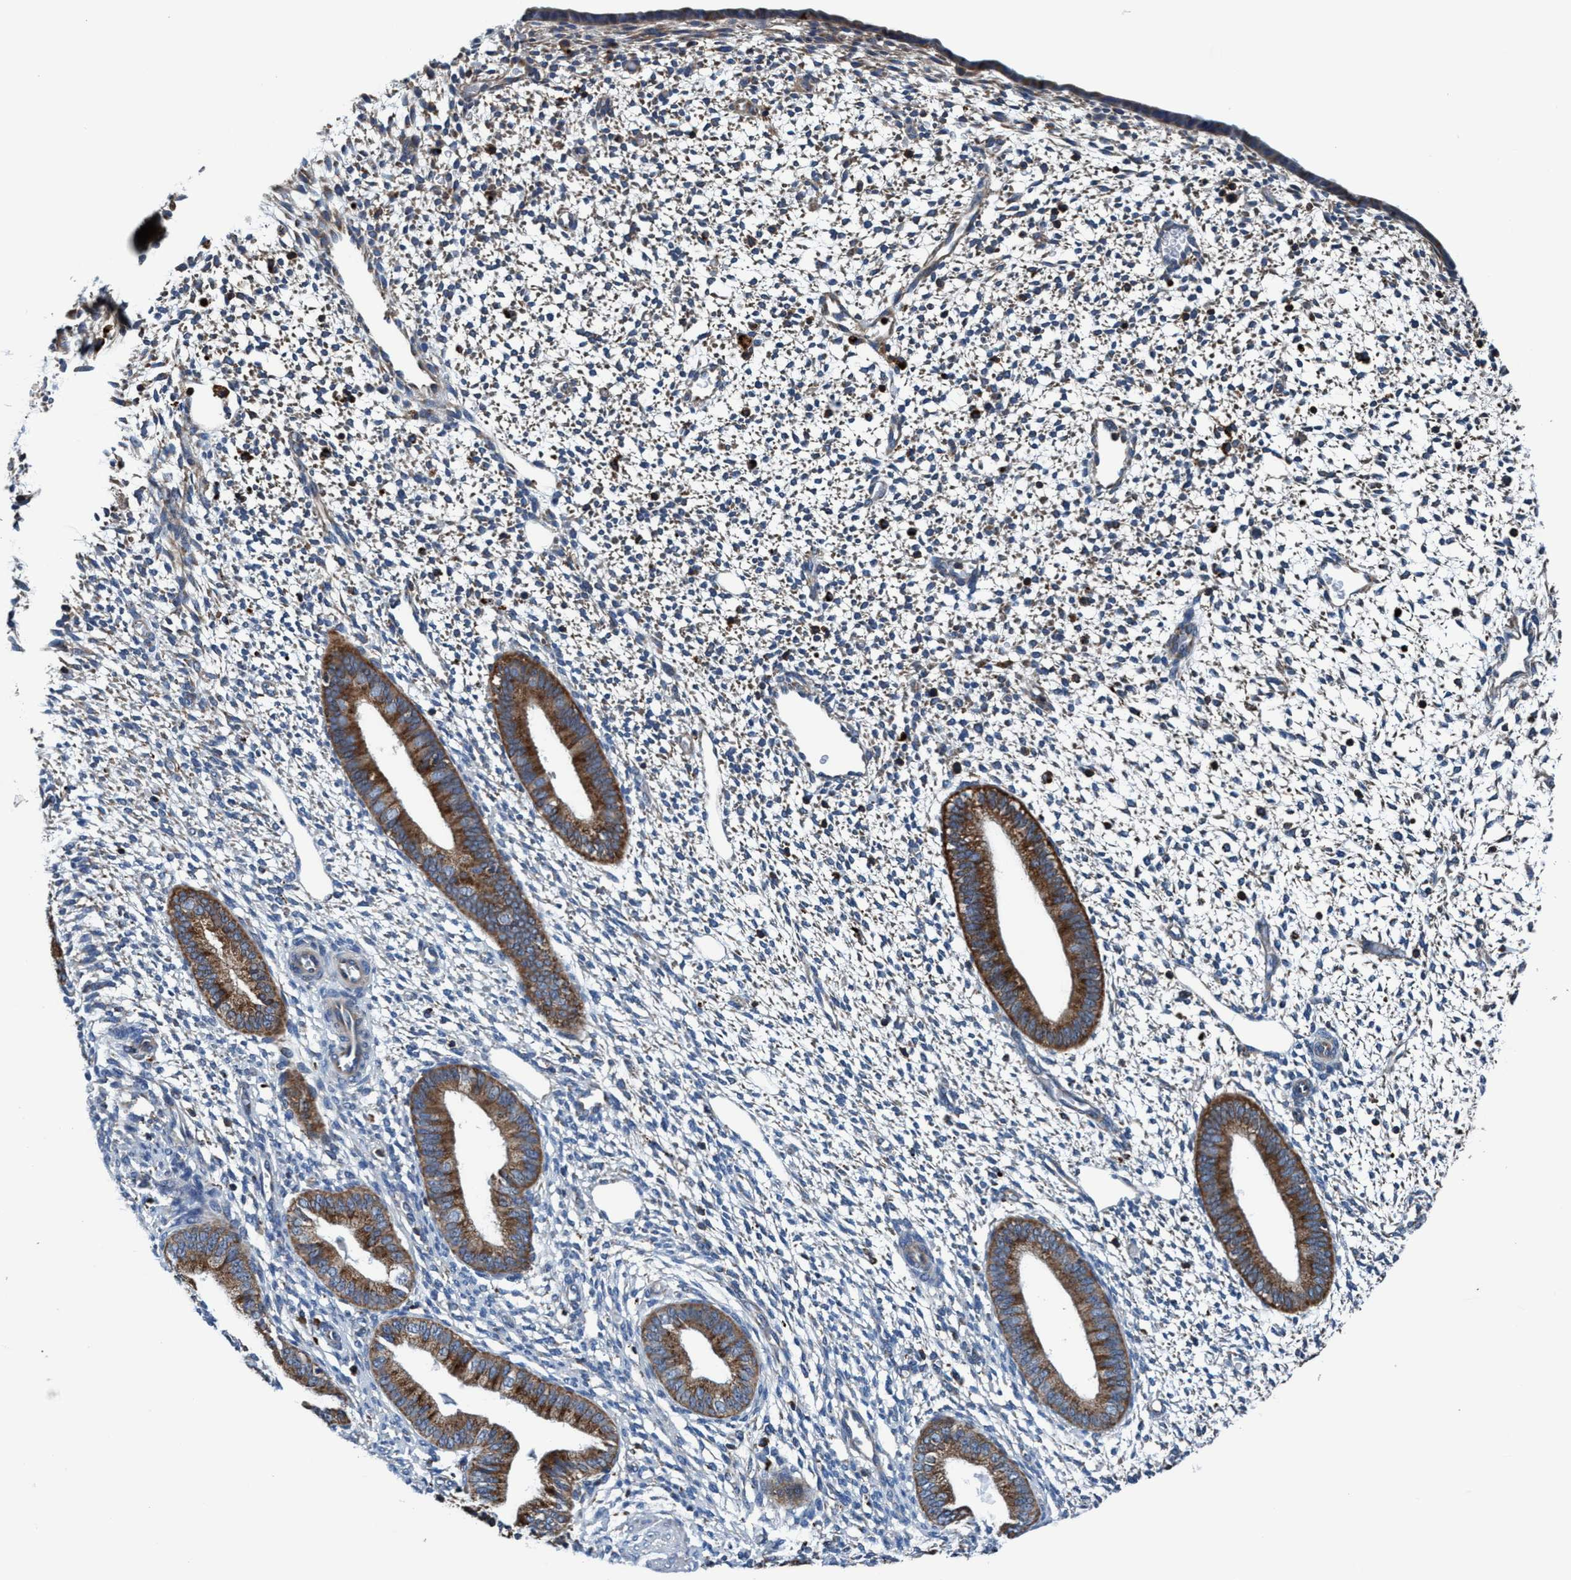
{"staining": {"intensity": "moderate", "quantity": "<25%", "location": "cytoplasmic/membranous"}, "tissue": "endometrium", "cell_type": "Cells in endometrial stroma", "image_type": "normal", "snomed": [{"axis": "morphology", "description": "Normal tissue, NOS"}, {"axis": "topography", "description": "Endometrium"}], "caption": "Immunohistochemistry of normal endometrium shows low levels of moderate cytoplasmic/membranous expression in approximately <25% of cells in endometrial stroma. Immunohistochemistry (ihc) stains the protein in brown and the nuclei are stained blue.", "gene": "ENDOG", "patient": {"sex": "female", "age": 46}}